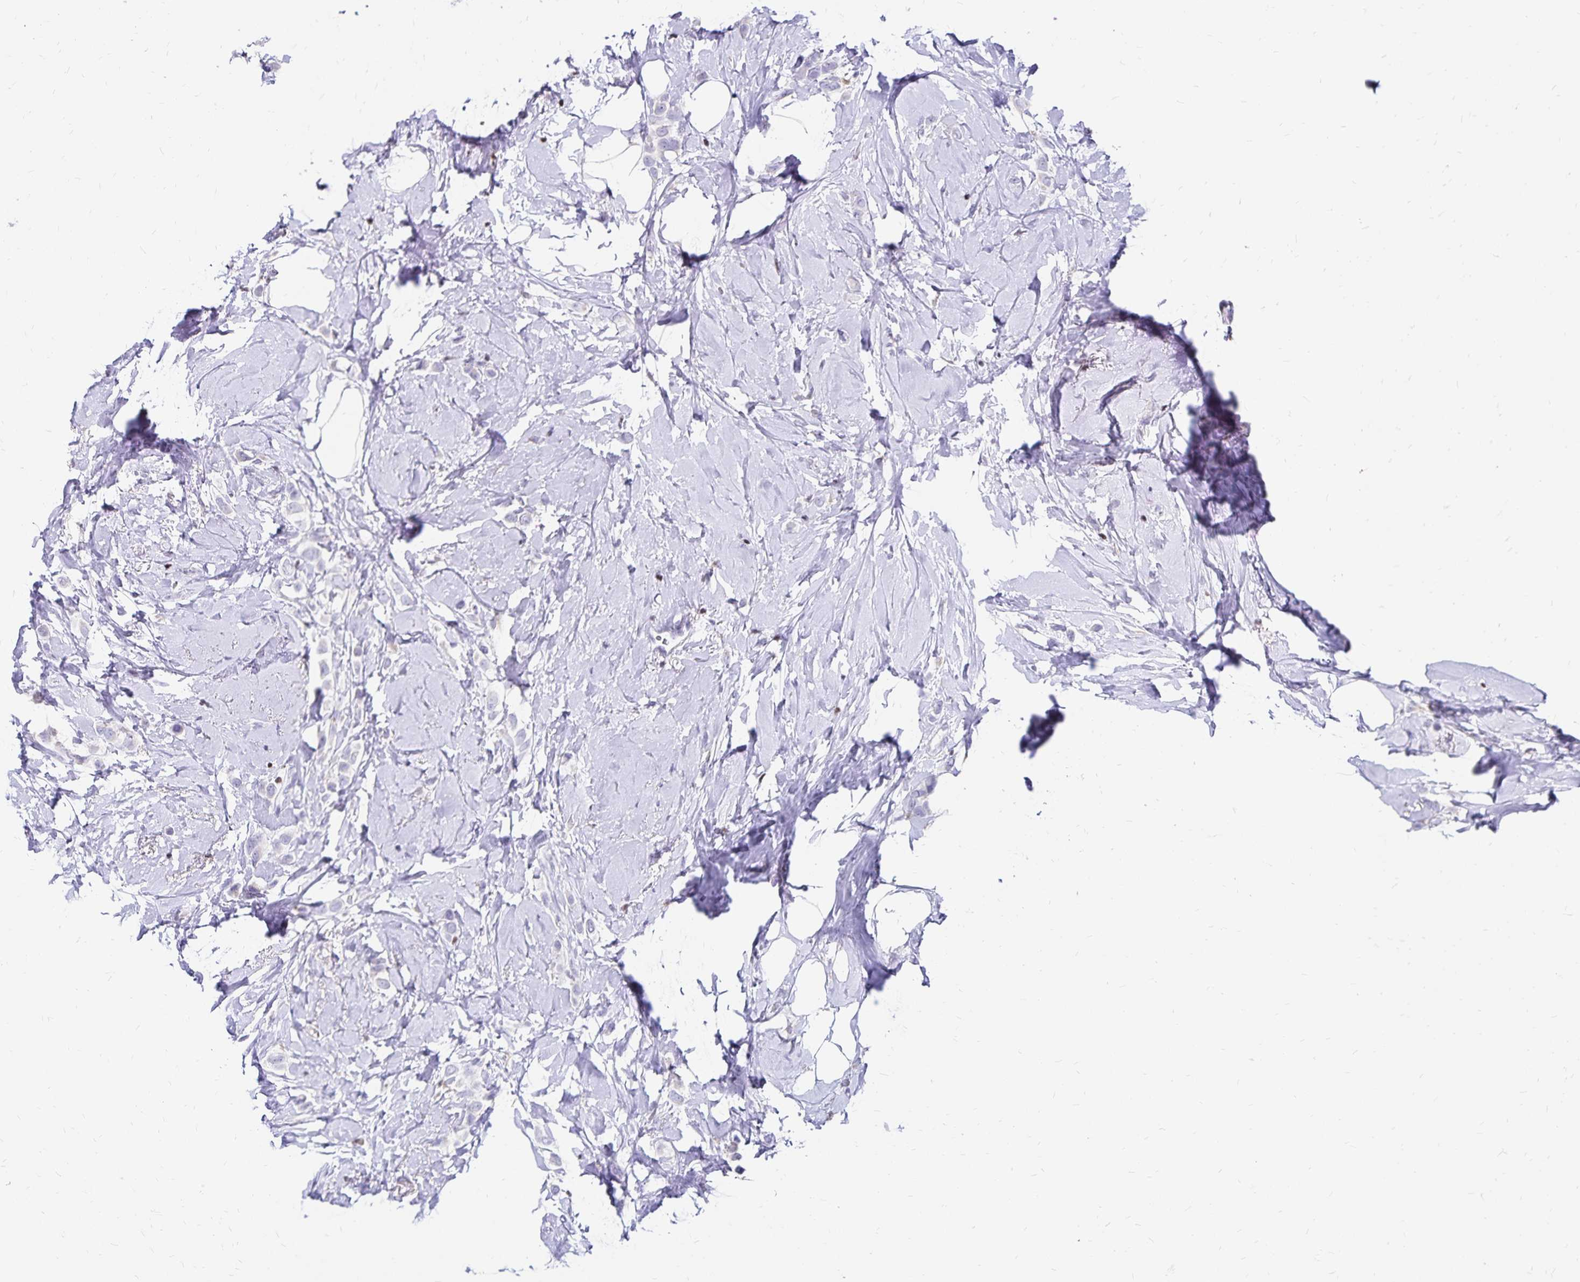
{"staining": {"intensity": "negative", "quantity": "none", "location": "none"}, "tissue": "breast cancer", "cell_type": "Tumor cells", "image_type": "cancer", "snomed": [{"axis": "morphology", "description": "Lobular carcinoma"}, {"axis": "topography", "description": "Breast"}], "caption": "This is a photomicrograph of immunohistochemistry staining of breast cancer, which shows no expression in tumor cells.", "gene": "IKZF1", "patient": {"sex": "female", "age": 66}}